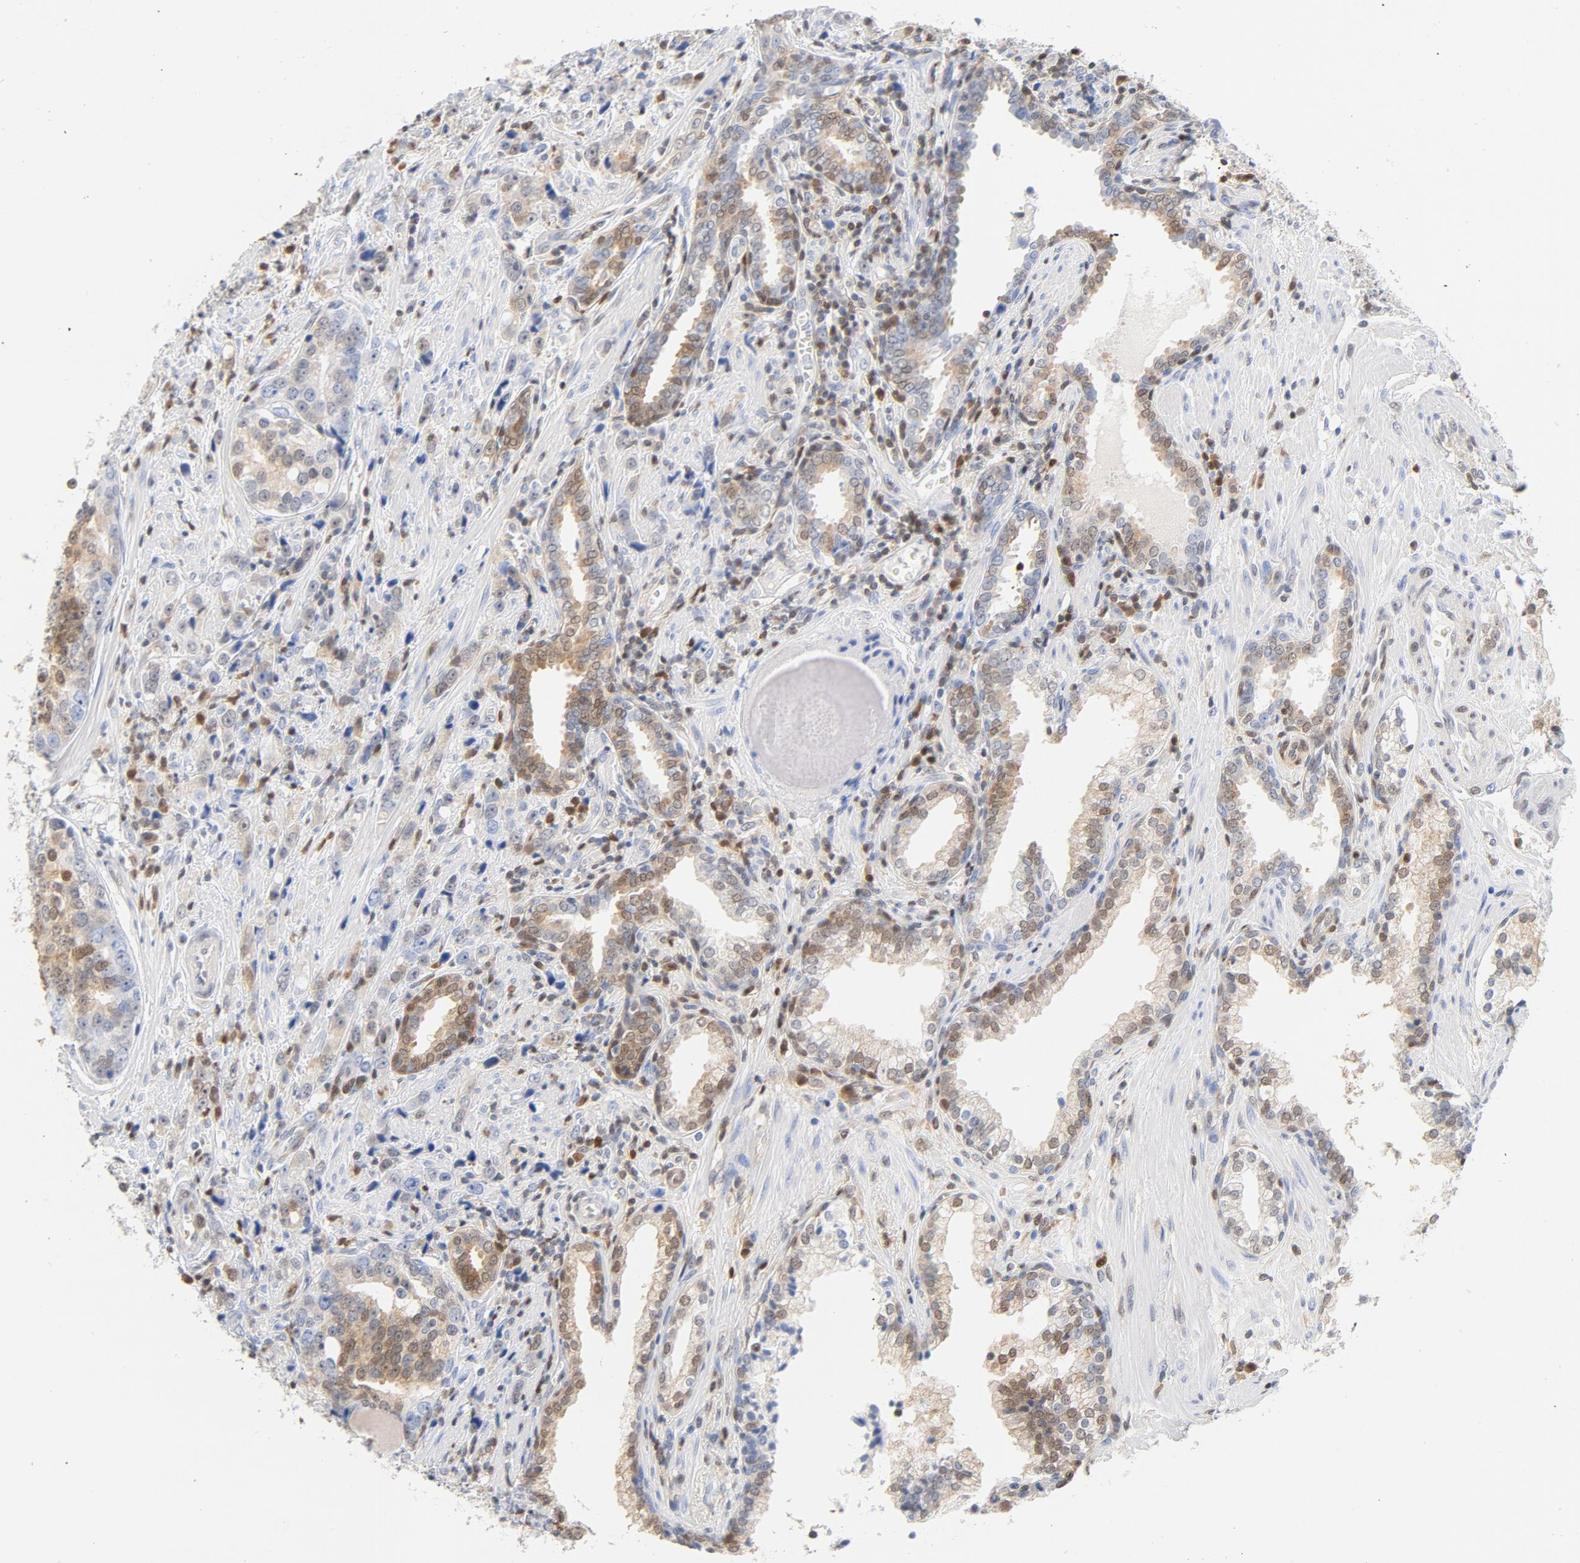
{"staining": {"intensity": "moderate", "quantity": "25%-75%", "location": "cytoplasmic/membranous,nuclear"}, "tissue": "prostate cancer", "cell_type": "Tumor cells", "image_type": "cancer", "snomed": [{"axis": "morphology", "description": "Adenocarcinoma, High grade"}, {"axis": "topography", "description": "Prostate"}], "caption": "A medium amount of moderate cytoplasmic/membranous and nuclear expression is seen in approximately 25%-75% of tumor cells in prostate high-grade adenocarcinoma tissue.", "gene": "CDKN1B", "patient": {"sex": "male", "age": 71}}